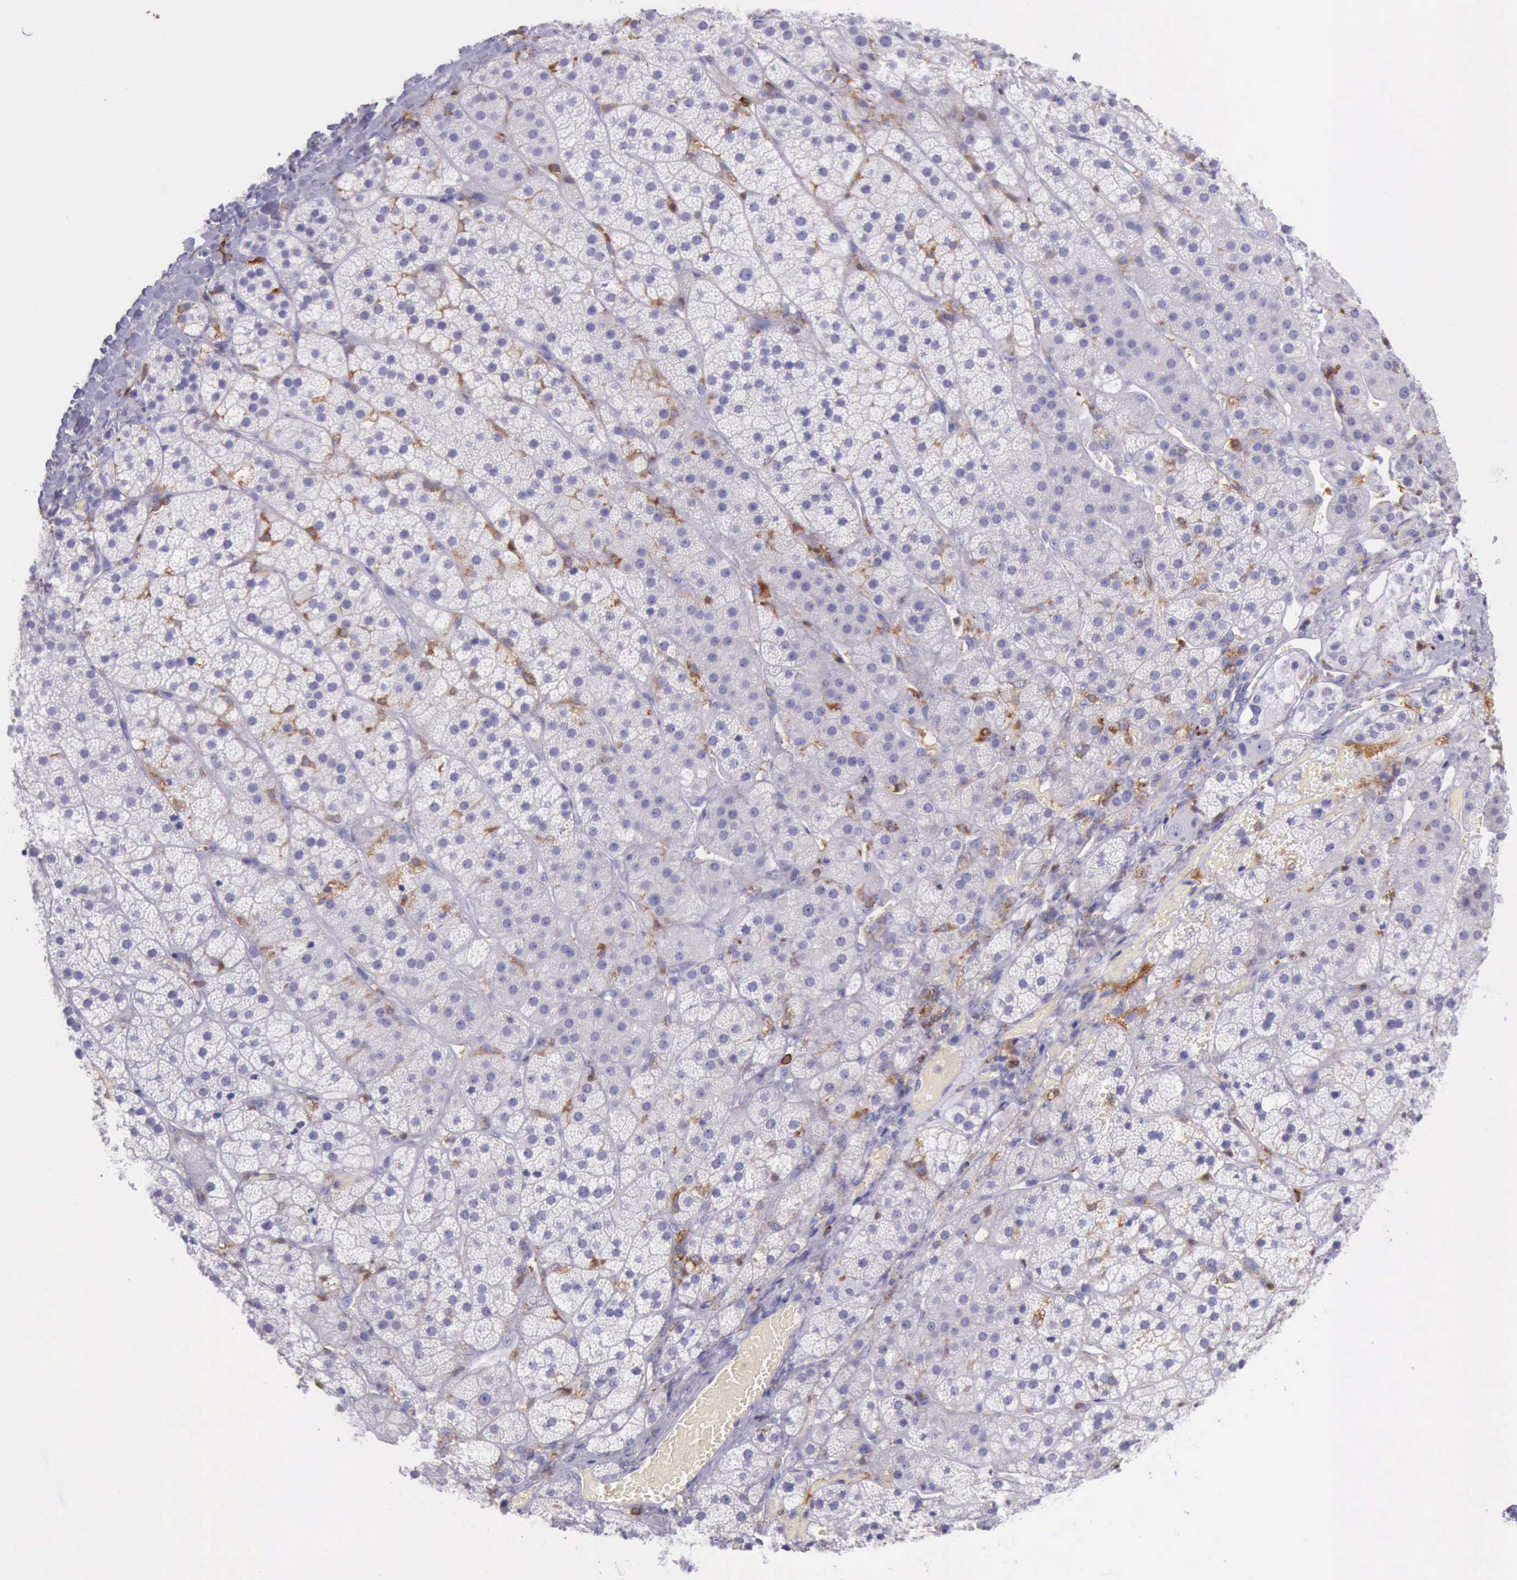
{"staining": {"intensity": "moderate", "quantity": "<25%", "location": "cytoplasmic/membranous"}, "tissue": "adrenal gland", "cell_type": "Glandular cells", "image_type": "normal", "snomed": [{"axis": "morphology", "description": "Normal tissue, NOS"}, {"axis": "topography", "description": "Adrenal gland"}], "caption": "Glandular cells show low levels of moderate cytoplasmic/membranous expression in approximately <25% of cells in unremarkable adrenal gland. The protein is stained brown, and the nuclei are stained in blue (DAB (3,3'-diaminobenzidine) IHC with brightfield microscopy, high magnification).", "gene": "BTK", "patient": {"sex": "female", "age": 44}}